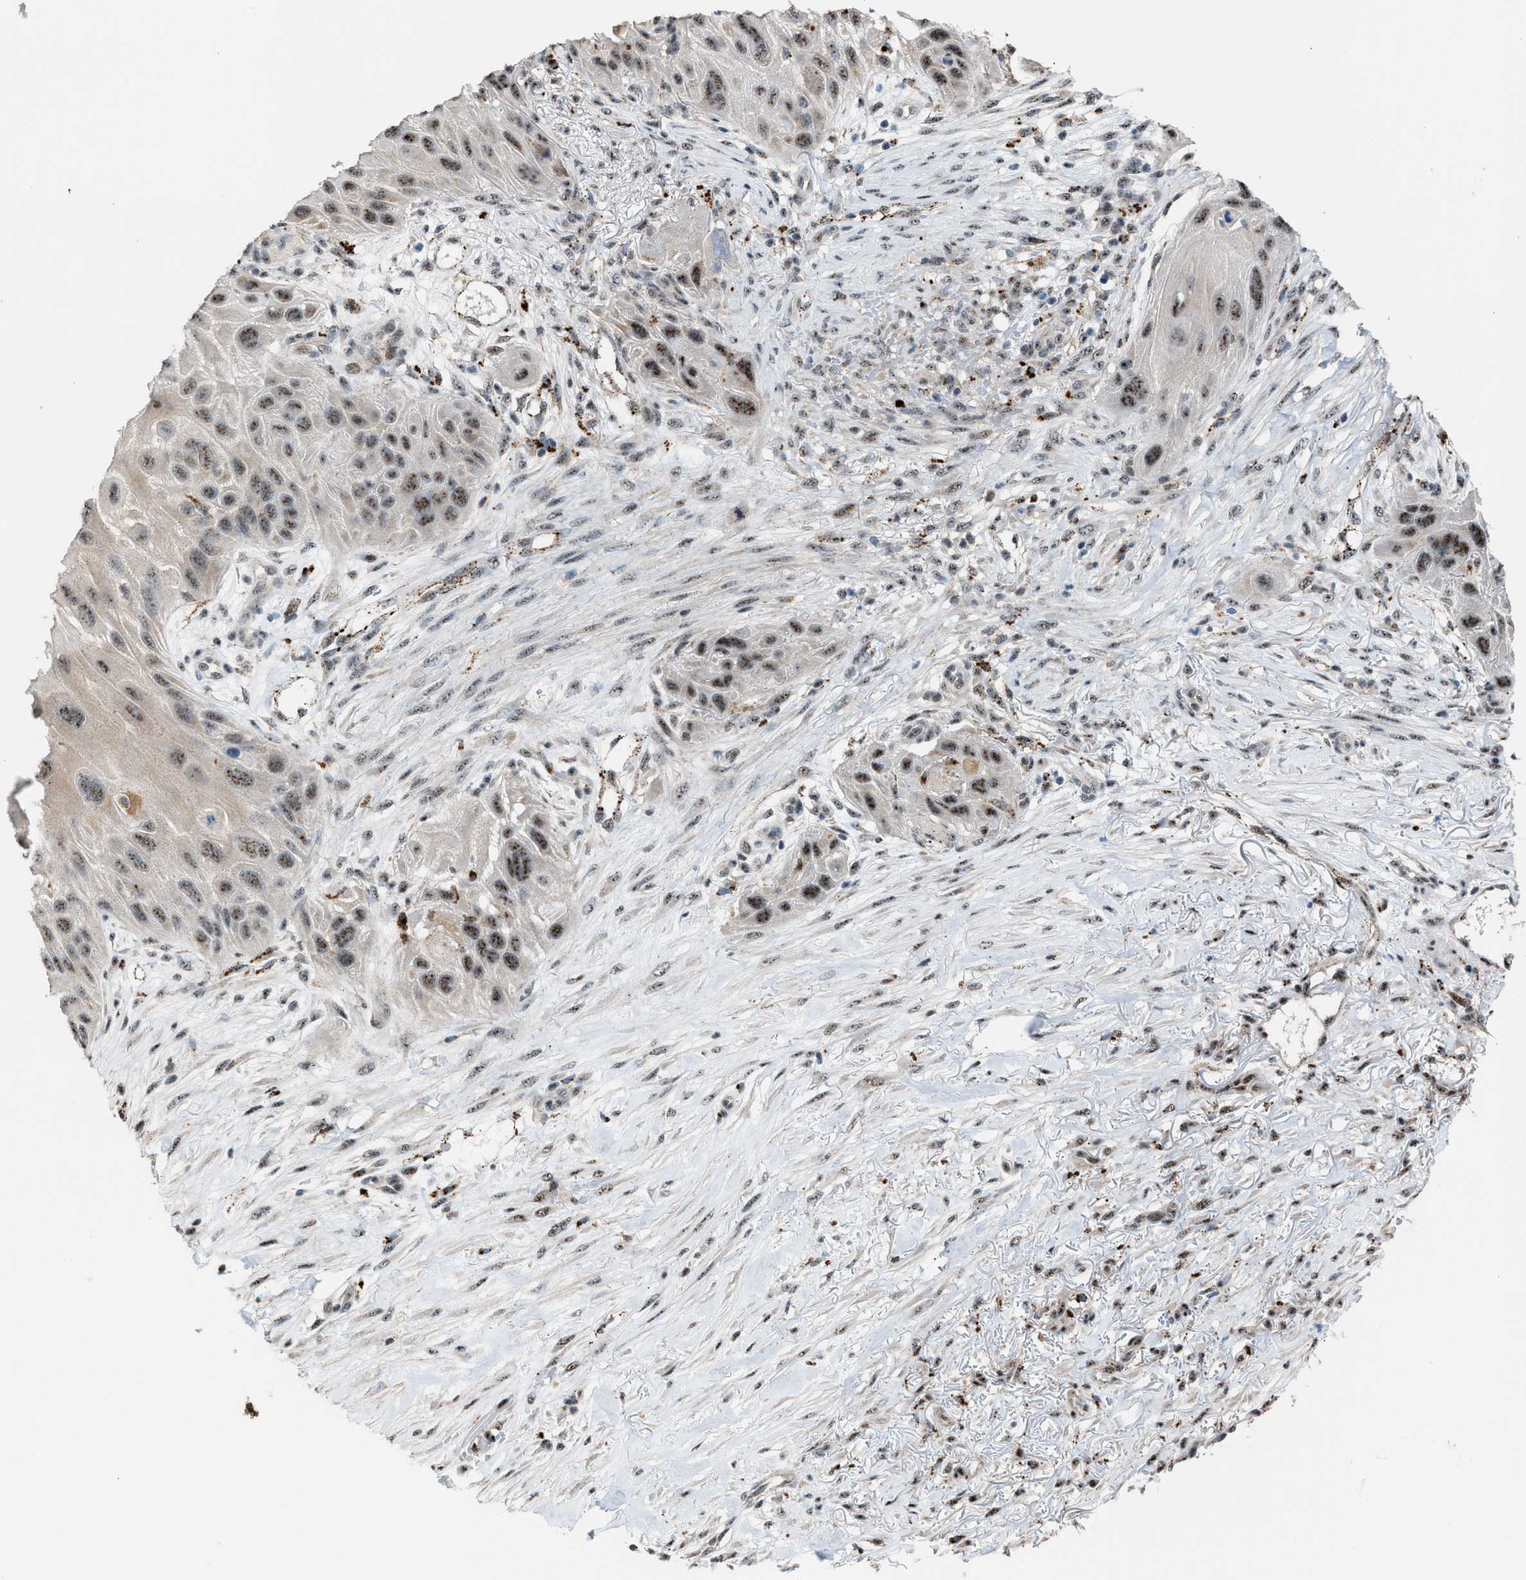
{"staining": {"intensity": "moderate", "quantity": "25%-75%", "location": "nuclear"}, "tissue": "skin cancer", "cell_type": "Tumor cells", "image_type": "cancer", "snomed": [{"axis": "morphology", "description": "Squamous cell carcinoma, NOS"}, {"axis": "topography", "description": "Skin"}], "caption": "Immunohistochemical staining of skin cancer exhibits medium levels of moderate nuclear staining in approximately 25%-75% of tumor cells. (Stains: DAB (3,3'-diaminobenzidine) in brown, nuclei in blue, Microscopy: brightfield microscopy at high magnification).", "gene": "CENPP", "patient": {"sex": "female", "age": 77}}